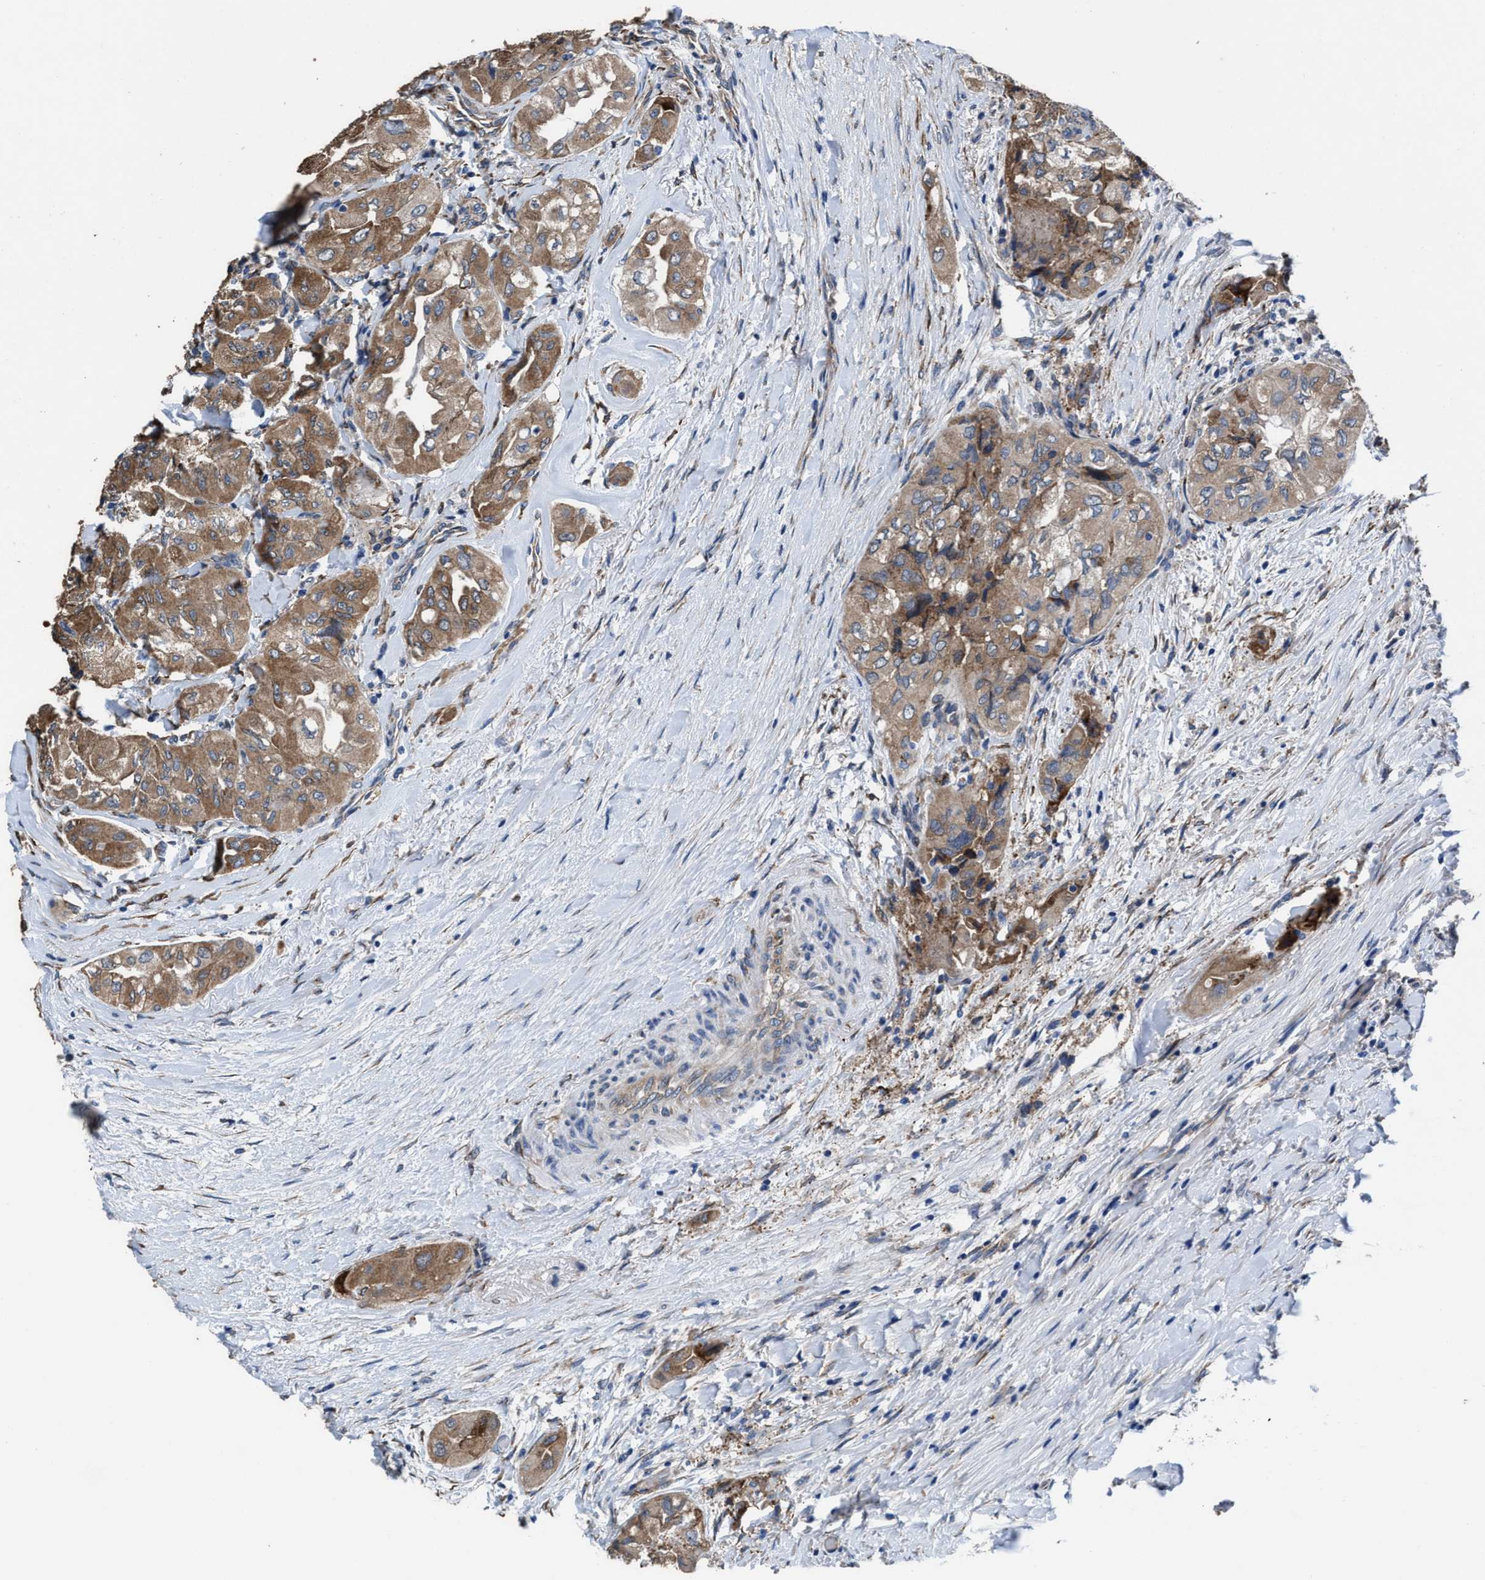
{"staining": {"intensity": "moderate", "quantity": ">75%", "location": "cytoplasmic/membranous"}, "tissue": "thyroid cancer", "cell_type": "Tumor cells", "image_type": "cancer", "snomed": [{"axis": "morphology", "description": "Papillary adenocarcinoma, NOS"}, {"axis": "topography", "description": "Thyroid gland"}], "caption": "The micrograph exhibits immunohistochemical staining of papillary adenocarcinoma (thyroid). There is moderate cytoplasmic/membranous positivity is identified in about >75% of tumor cells.", "gene": "IDNK", "patient": {"sex": "female", "age": 59}}